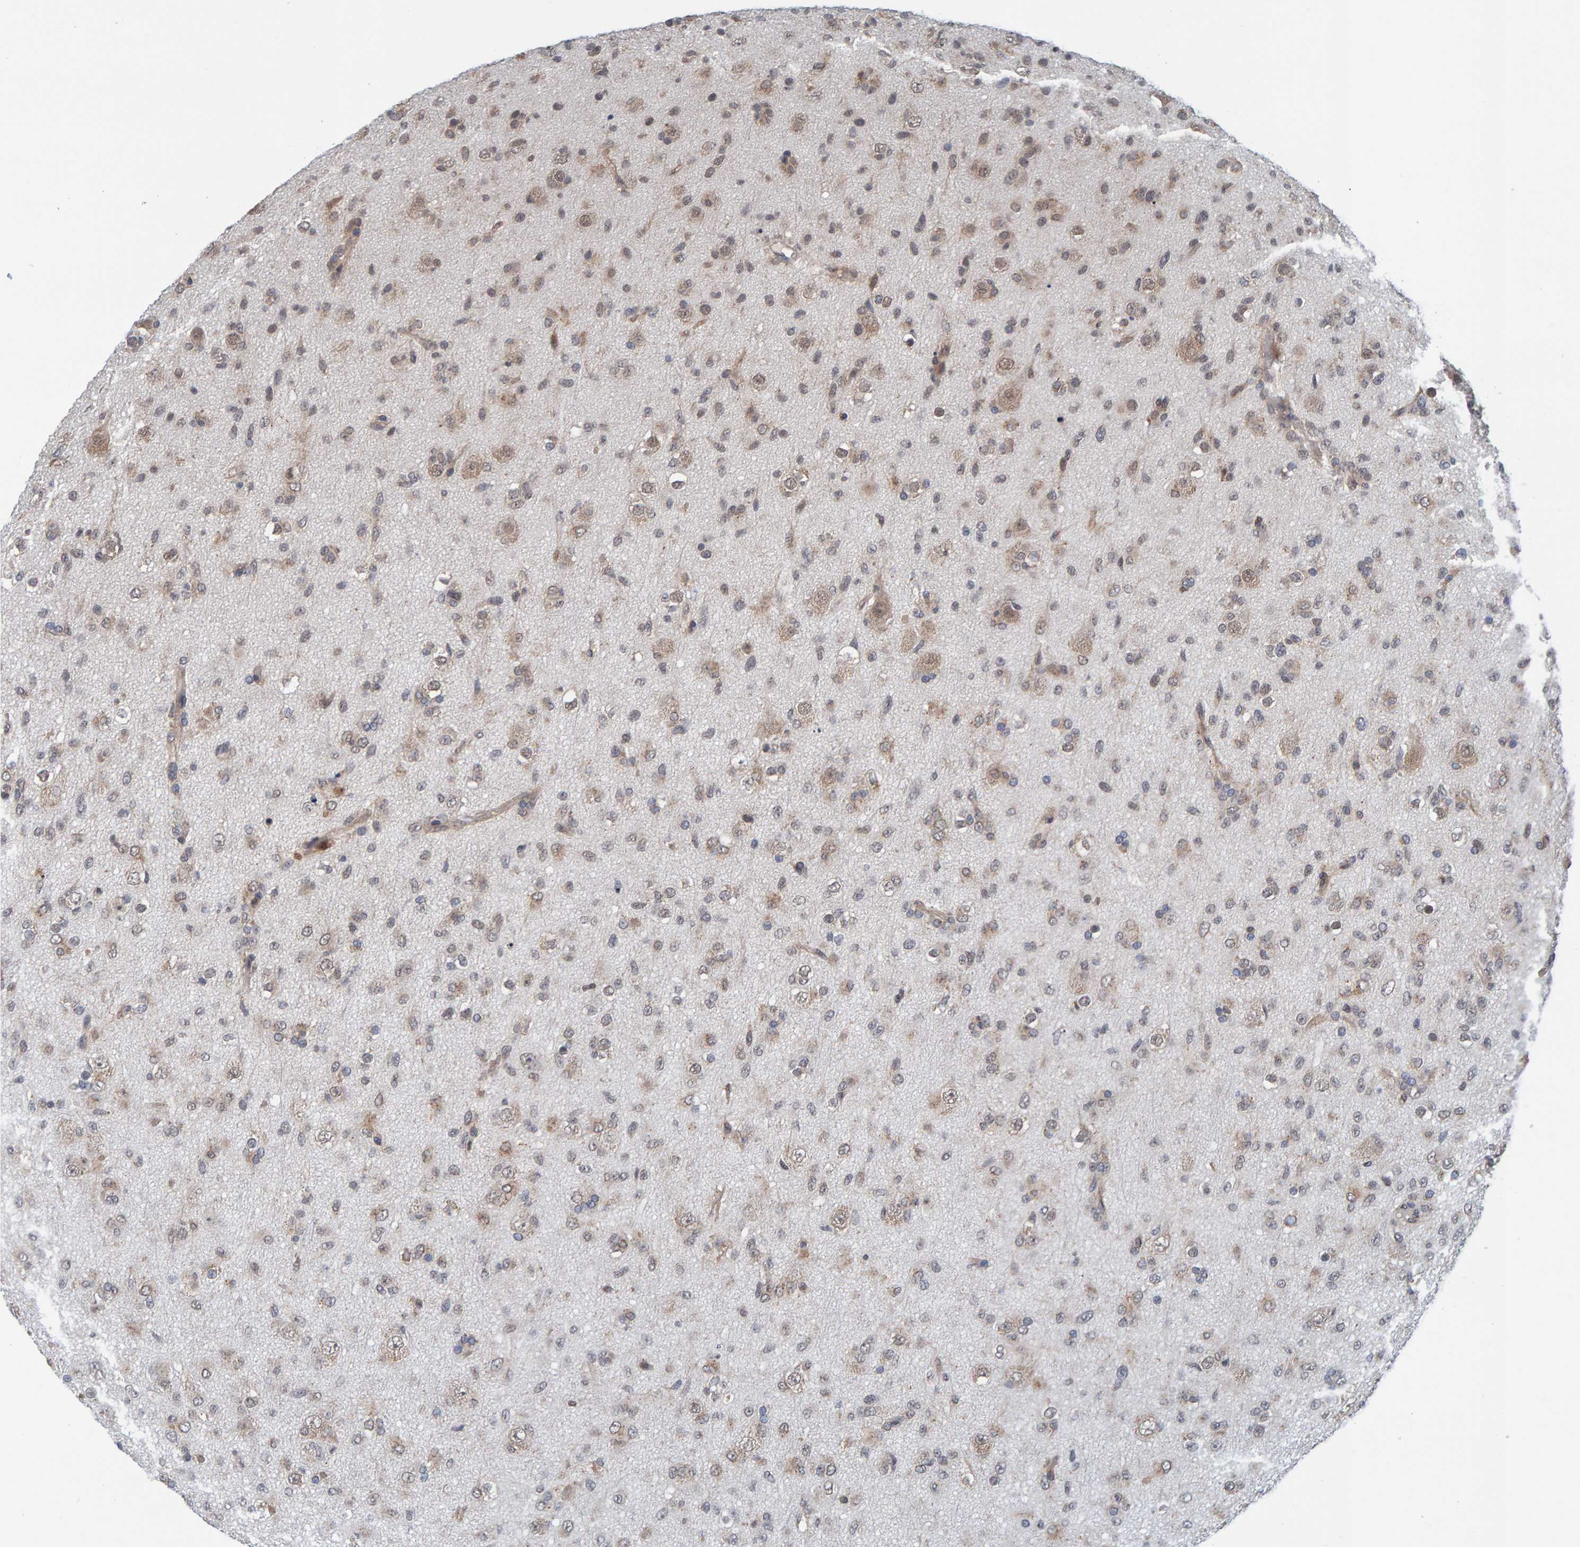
{"staining": {"intensity": "weak", "quantity": "25%-75%", "location": "cytoplasmic/membranous,nuclear"}, "tissue": "glioma", "cell_type": "Tumor cells", "image_type": "cancer", "snomed": [{"axis": "morphology", "description": "Glioma, malignant, Low grade"}, {"axis": "topography", "description": "Brain"}], "caption": "DAB (3,3'-diaminobenzidine) immunohistochemical staining of human glioma displays weak cytoplasmic/membranous and nuclear protein expression in approximately 25%-75% of tumor cells.", "gene": "SCRN2", "patient": {"sex": "male", "age": 65}}